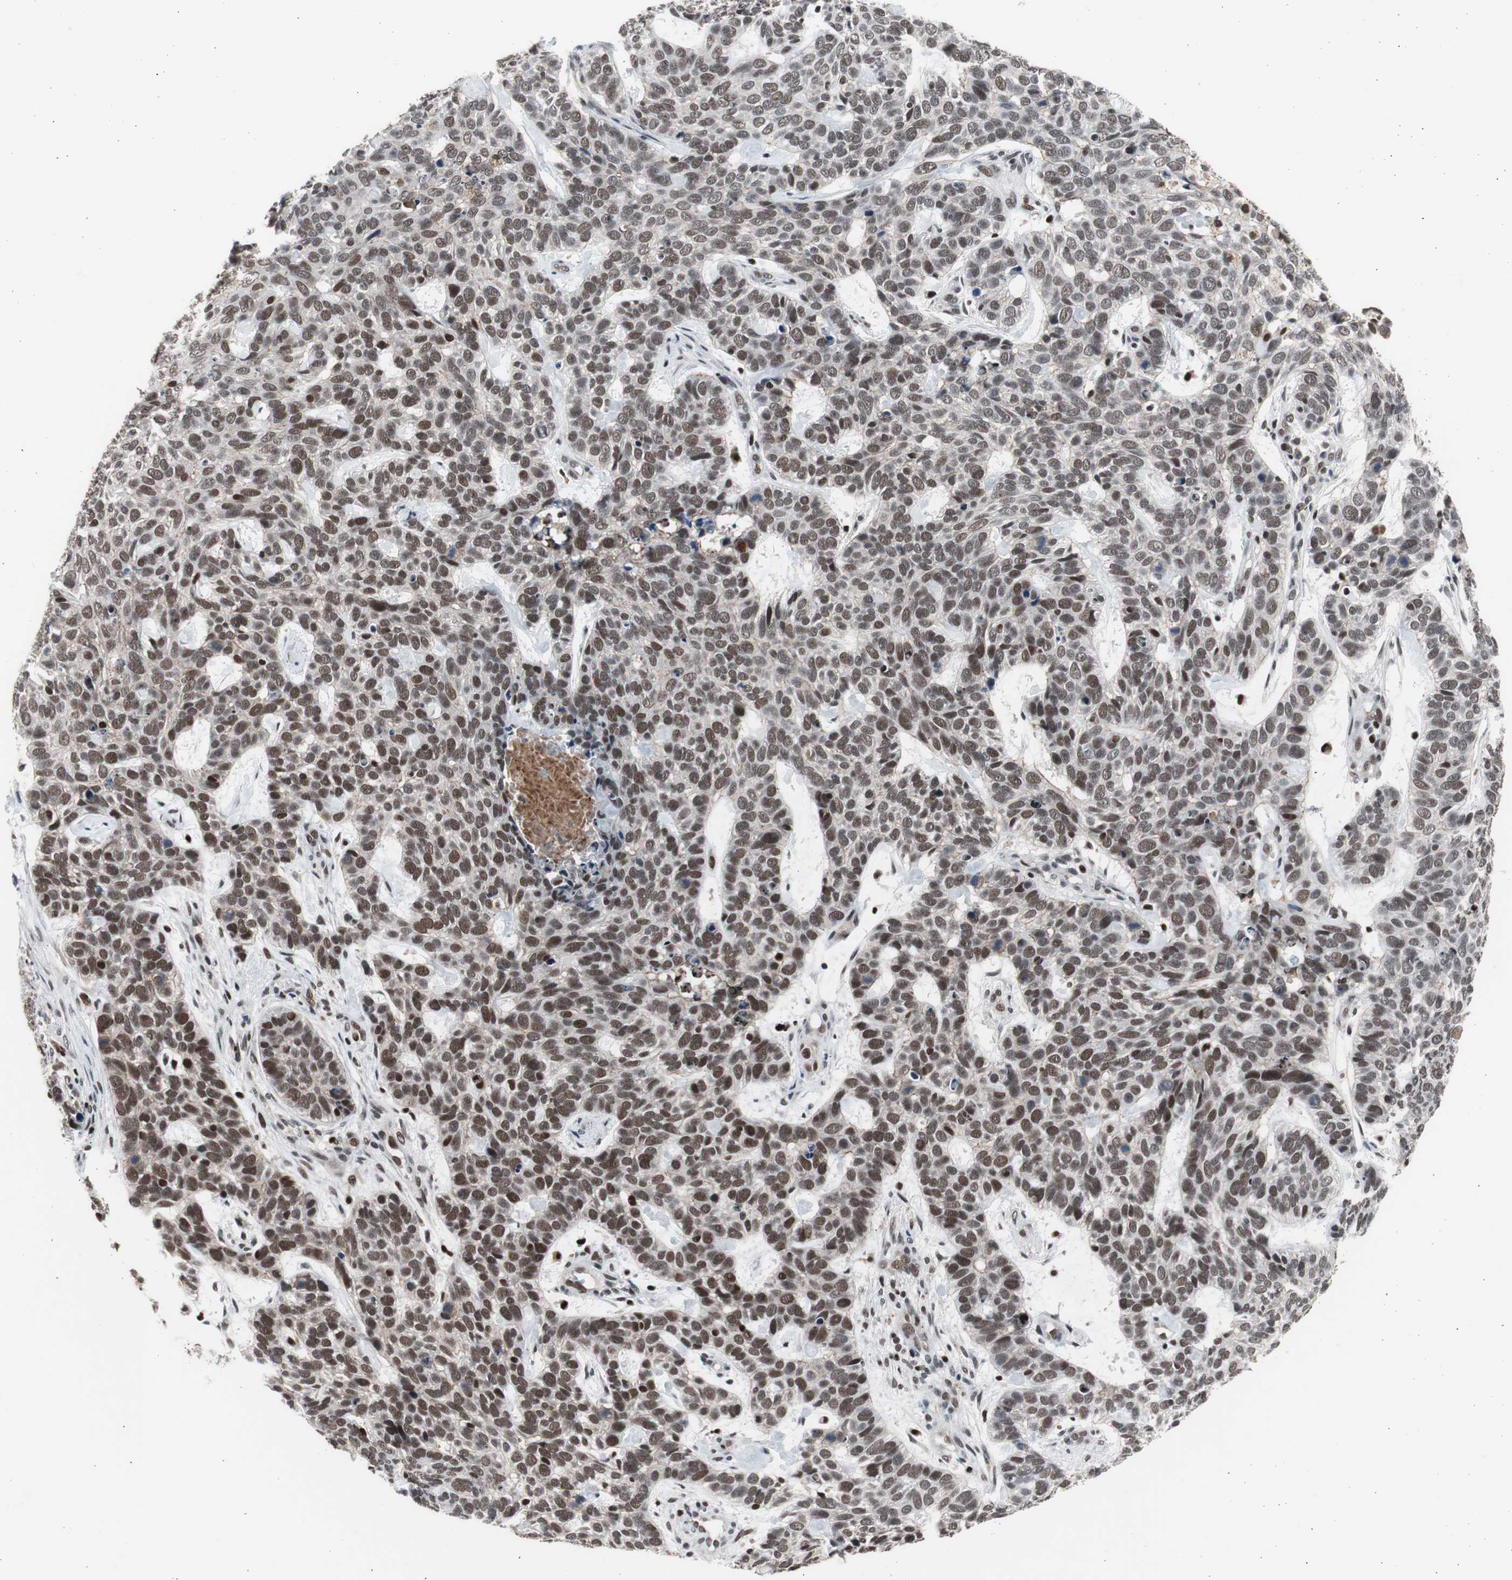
{"staining": {"intensity": "strong", "quantity": ">75%", "location": "nuclear"}, "tissue": "skin cancer", "cell_type": "Tumor cells", "image_type": "cancer", "snomed": [{"axis": "morphology", "description": "Basal cell carcinoma"}, {"axis": "topography", "description": "Skin"}], "caption": "Tumor cells demonstrate strong nuclear positivity in approximately >75% of cells in basal cell carcinoma (skin). The protein is stained brown, and the nuclei are stained in blue (DAB IHC with brightfield microscopy, high magnification).", "gene": "RPA1", "patient": {"sex": "male", "age": 87}}